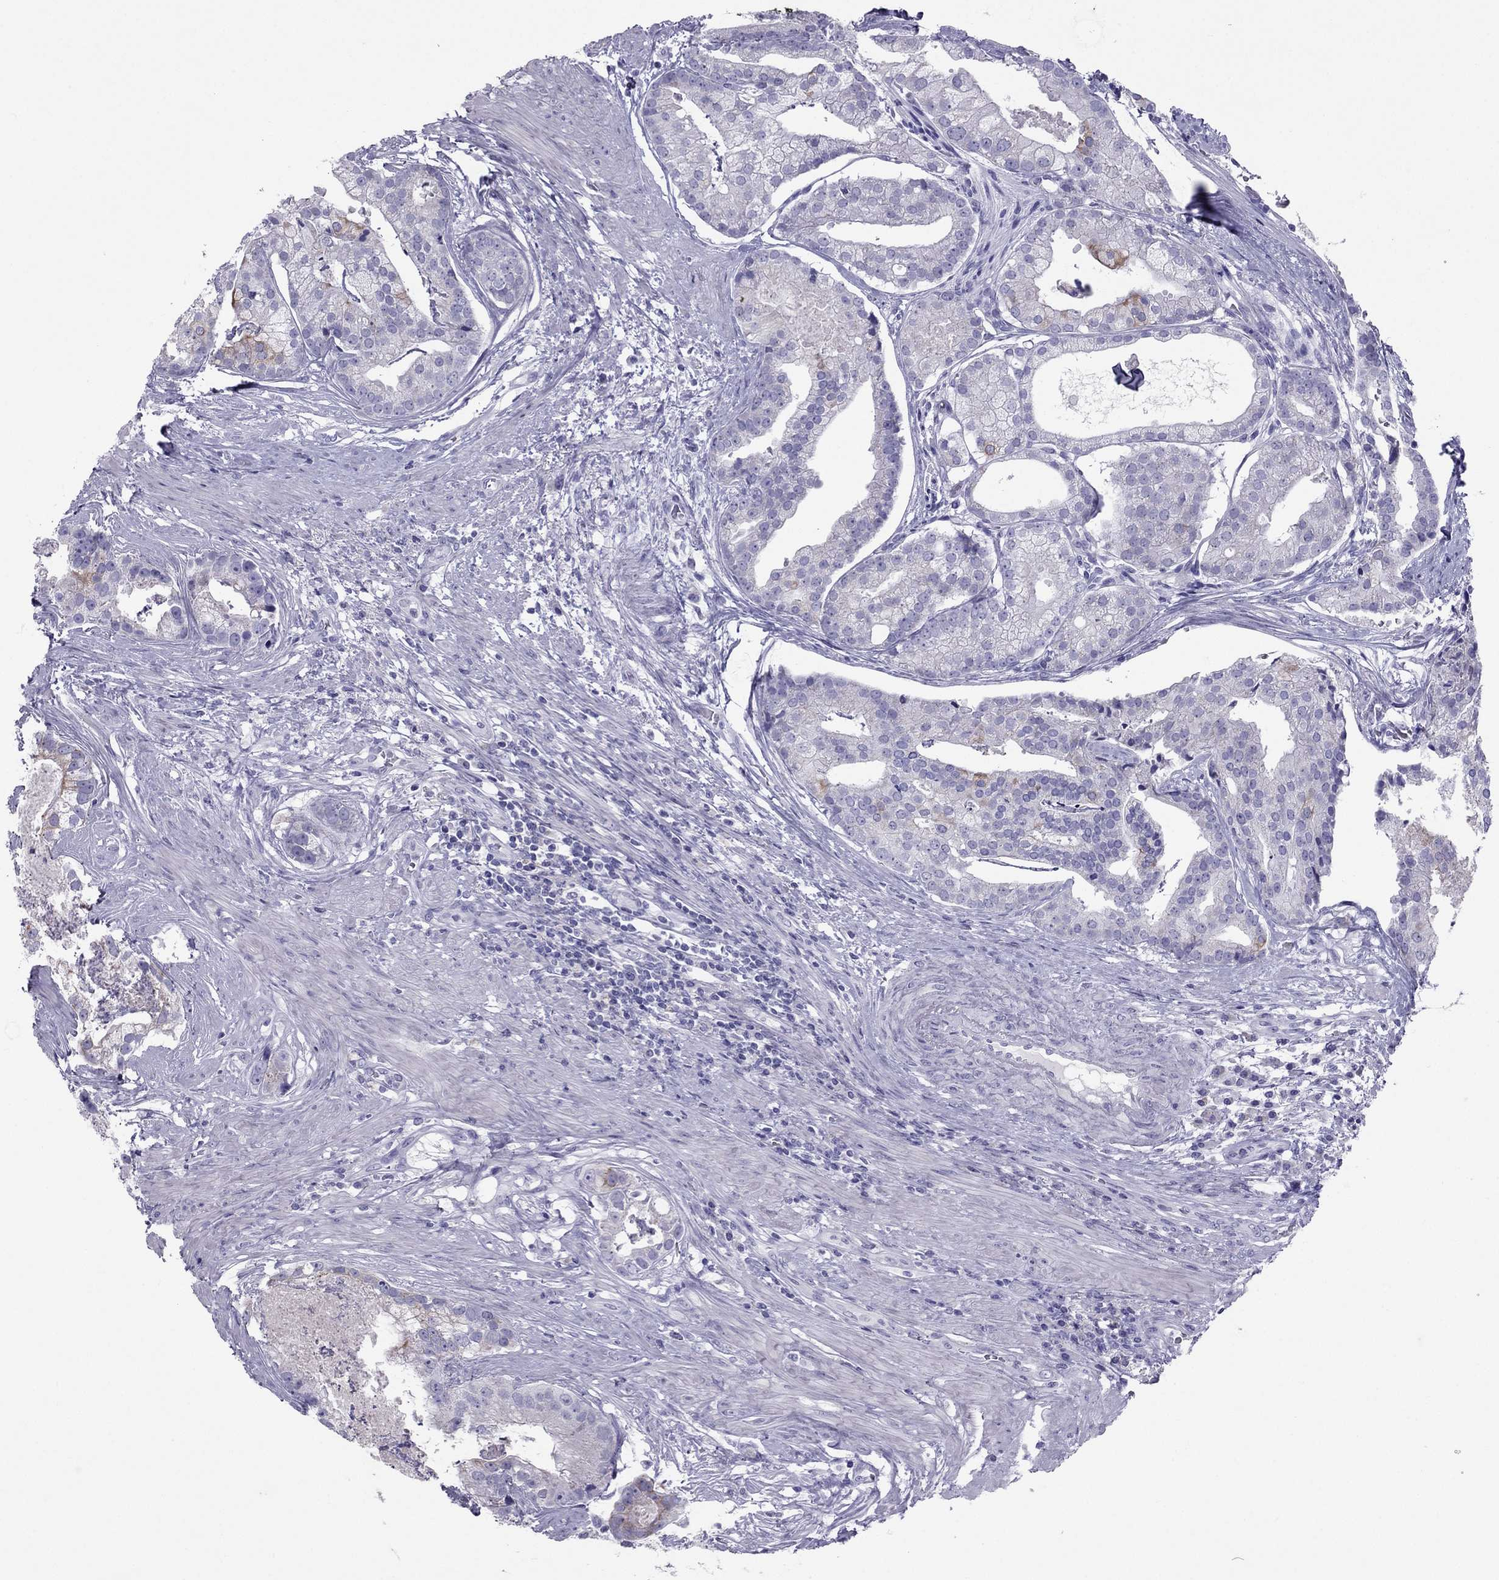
{"staining": {"intensity": "moderate", "quantity": "<25%", "location": "cytoplasmic/membranous"}, "tissue": "prostate cancer", "cell_type": "Tumor cells", "image_type": "cancer", "snomed": [{"axis": "morphology", "description": "Adenocarcinoma, NOS"}, {"axis": "topography", "description": "Prostate and seminal vesicle, NOS"}, {"axis": "topography", "description": "Prostate"}], "caption": "This image exhibits prostate adenocarcinoma stained with immunohistochemistry (IHC) to label a protein in brown. The cytoplasmic/membranous of tumor cells show moderate positivity for the protein. Nuclei are counter-stained blue.", "gene": "MAEL", "patient": {"sex": "male", "age": 44}}